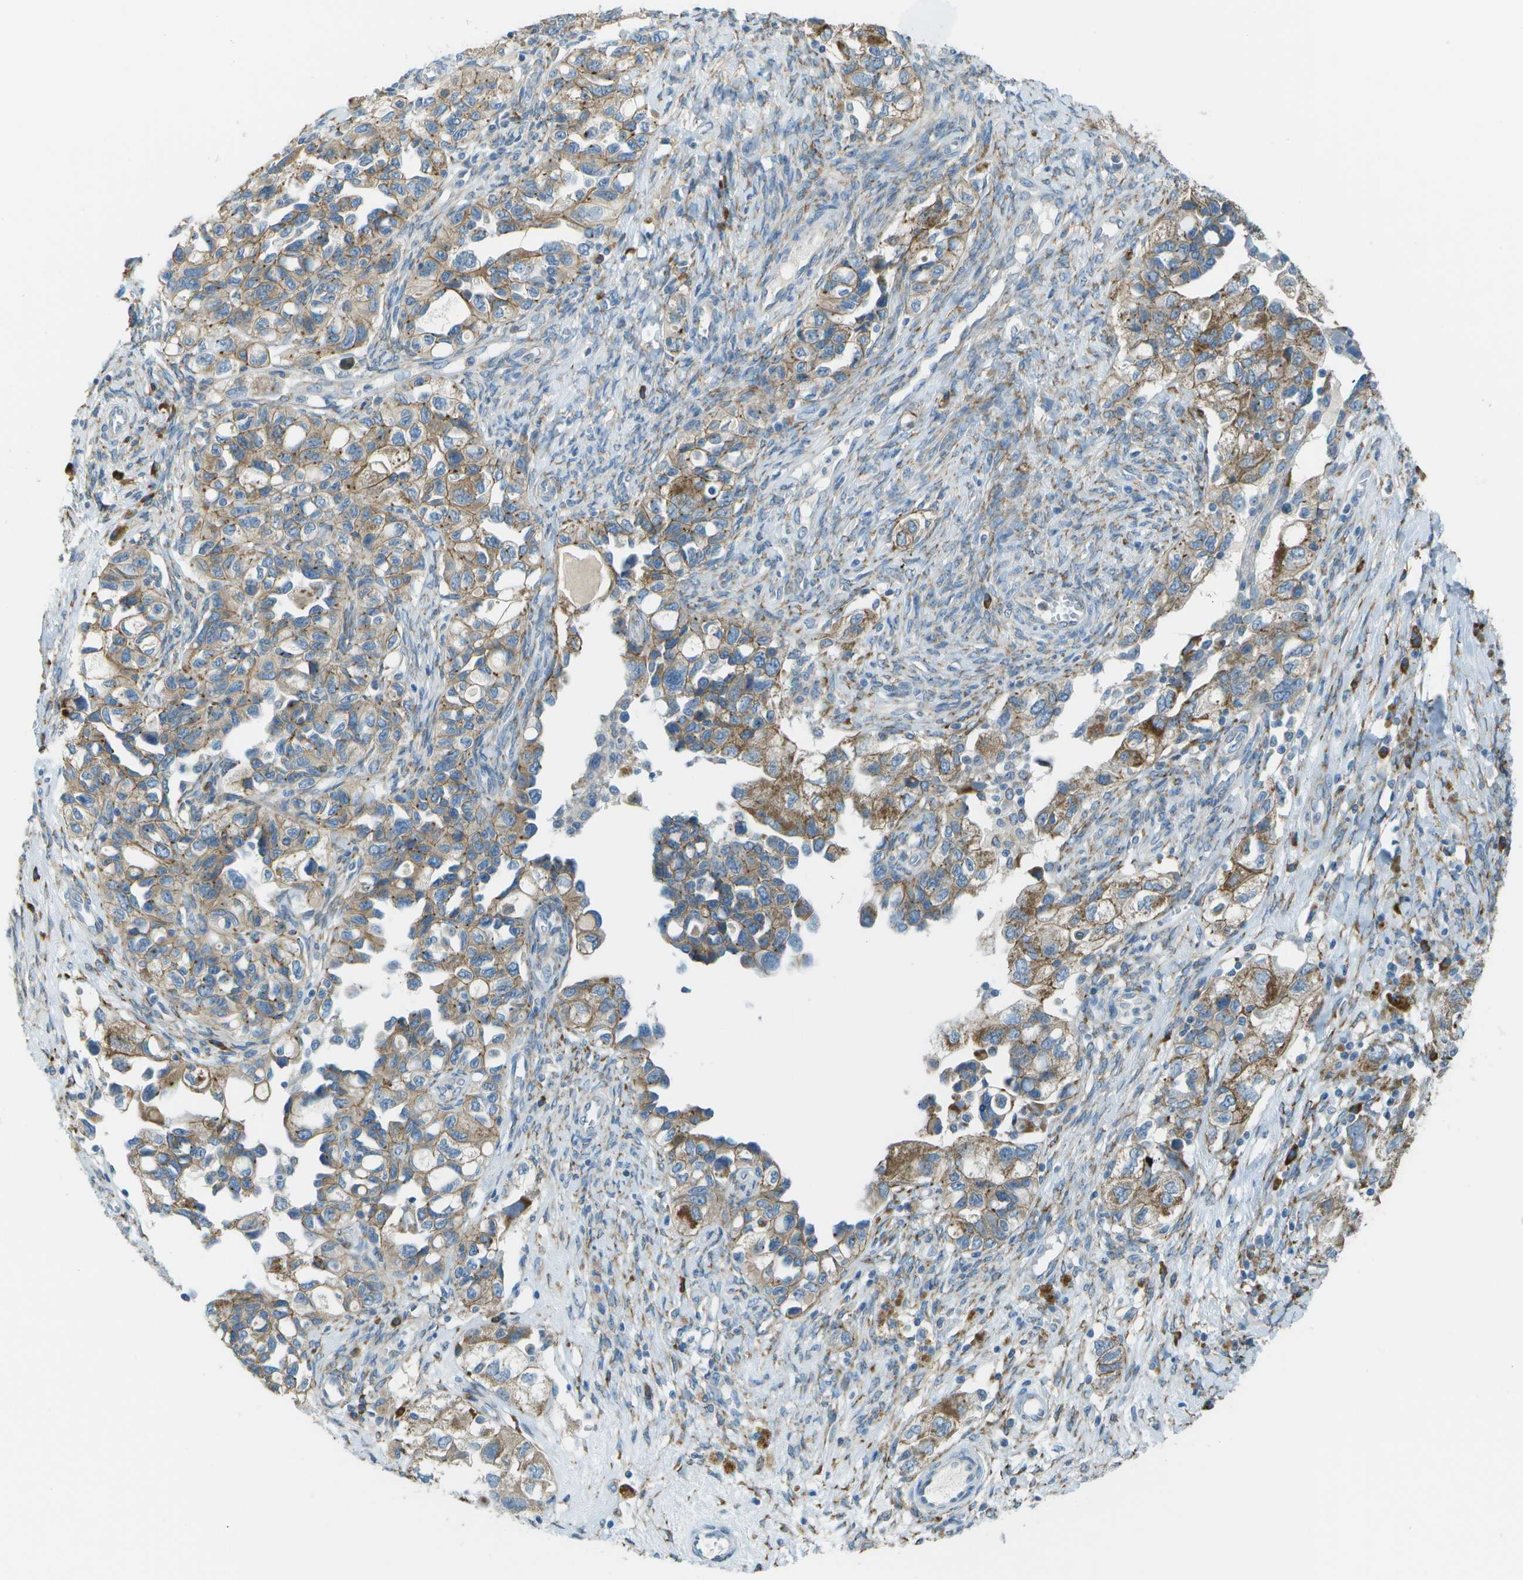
{"staining": {"intensity": "weak", "quantity": ">75%", "location": "cytoplasmic/membranous"}, "tissue": "ovarian cancer", "cell_type": "Tumor cells", "image_type": "cancer", "snomed": [{"axis": "morphology", "description": "Carcinoma, NOS"}, {"axis": "morphology", "description": "Cystadenocarcinoma, serous, NOS"}, {"axis": "topography", "description": "Ovary"}], "caption": "Immunohistochemical staining of serous cystadenocarcinoma (ovarian) displays low levels of weak cytoplasmic/membranous staining in approximately >75% of tumor cells. The staining is performed using DAB (3,3'-diaminobenzidine) brown chromogen to label protein expression. The nuclei are counter-stained blue using hematoxylin.", "gene": "KCTD3", "patient": {"sex": "female", "age": 69}}